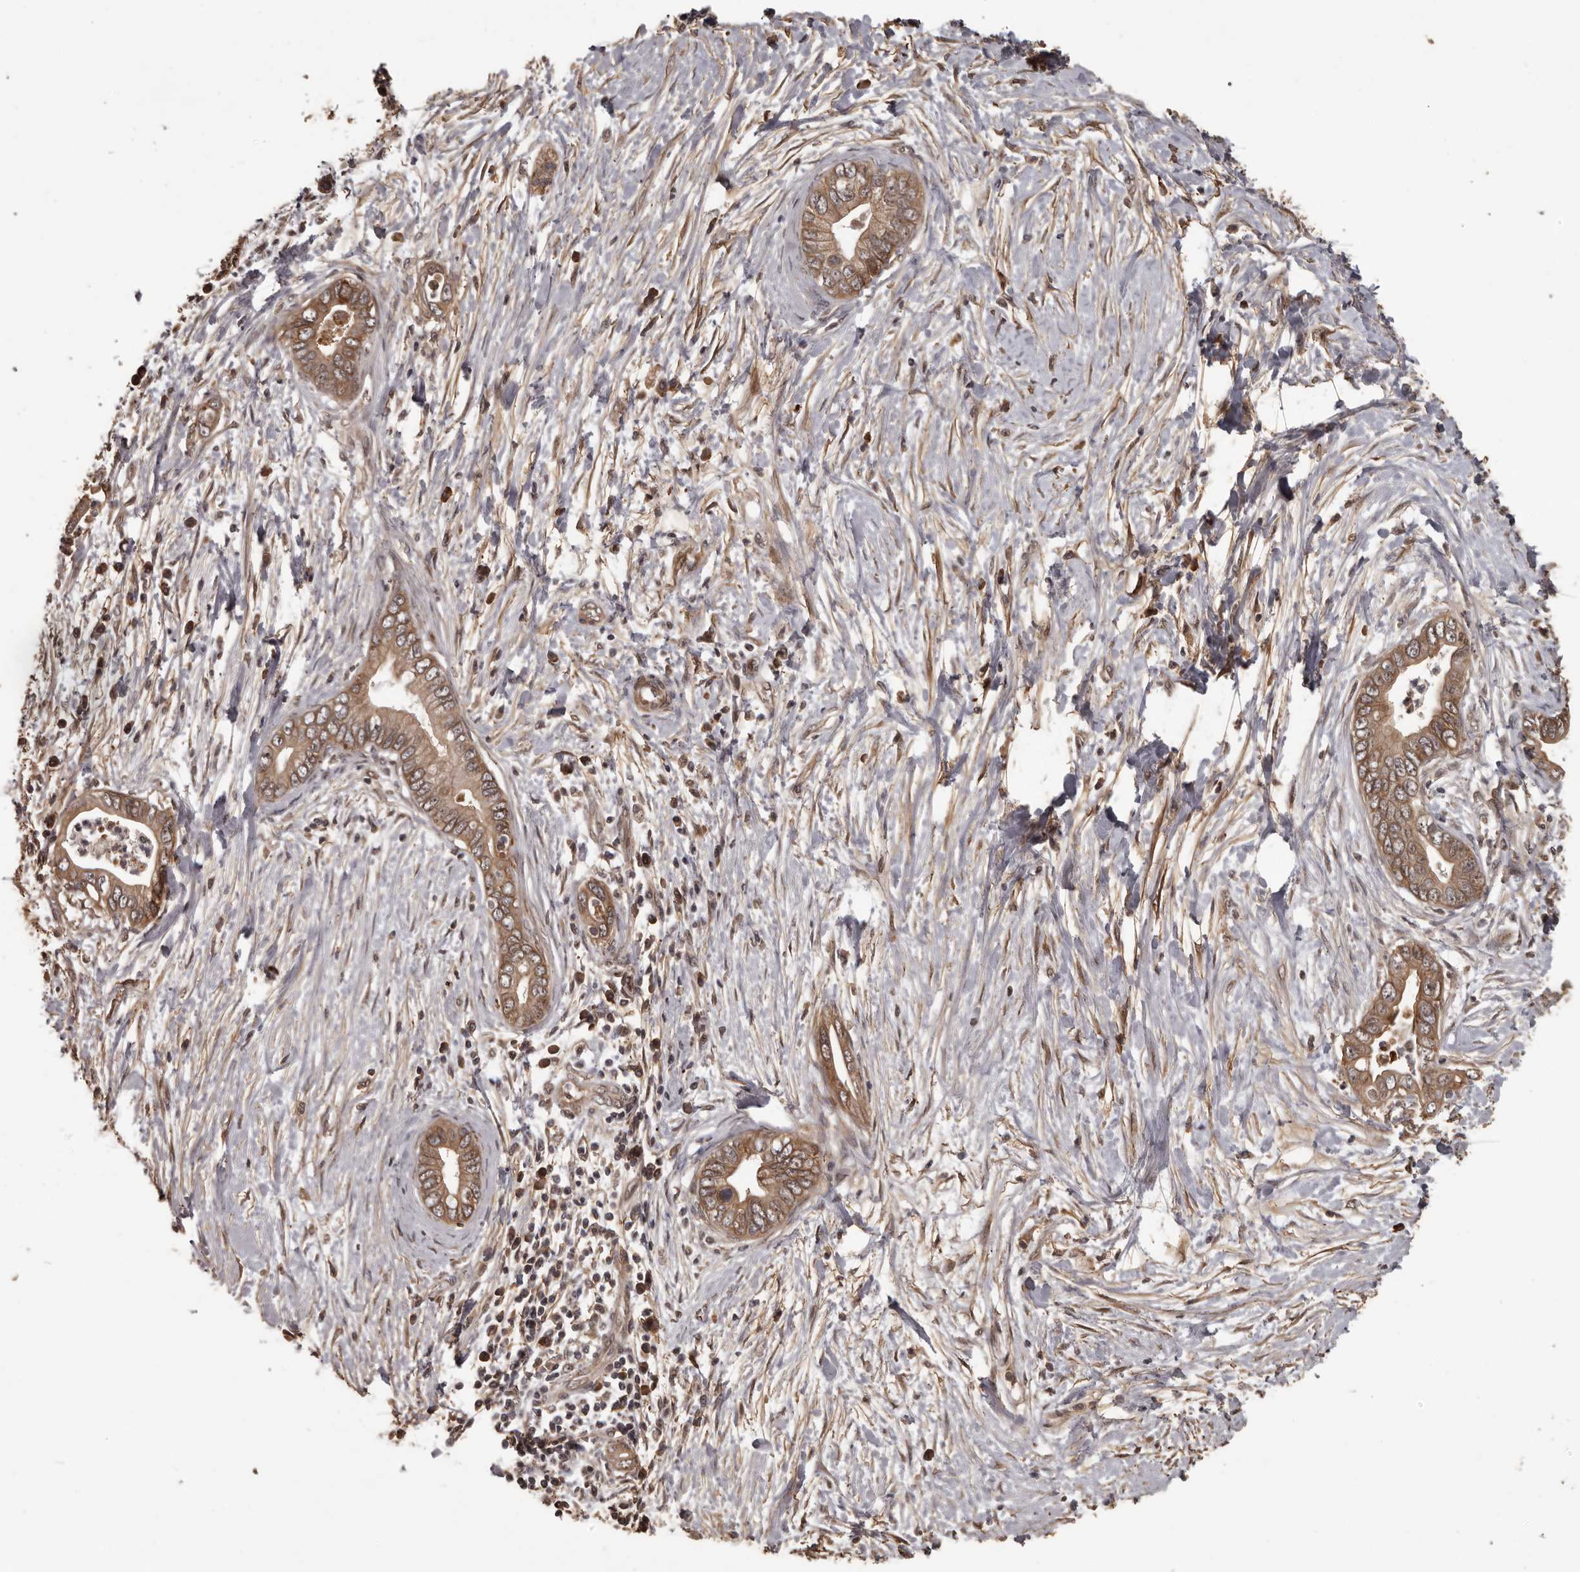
{"staining": {"intensity": "moderate", "quantity": ">75%", "location": "cytoplasmic/membranous"}, "tissue": "pancreatic cancer", "cell_type": "Tumor cells", "image_type": "cancer", "snomed": [{"axis": "morphology", "description": "Adenocarcinoma, NOS"}, {"axis": "topography", "description": "Pancreas"}], "caption": "Protein staining shows moderate cytoplasmic/membranous positivity in approximately >75% of tumor cells in adenocarcinoma (pancreatic).", "gene": "SLITRK6", "patient": {"sex": "male", "age": 75}}